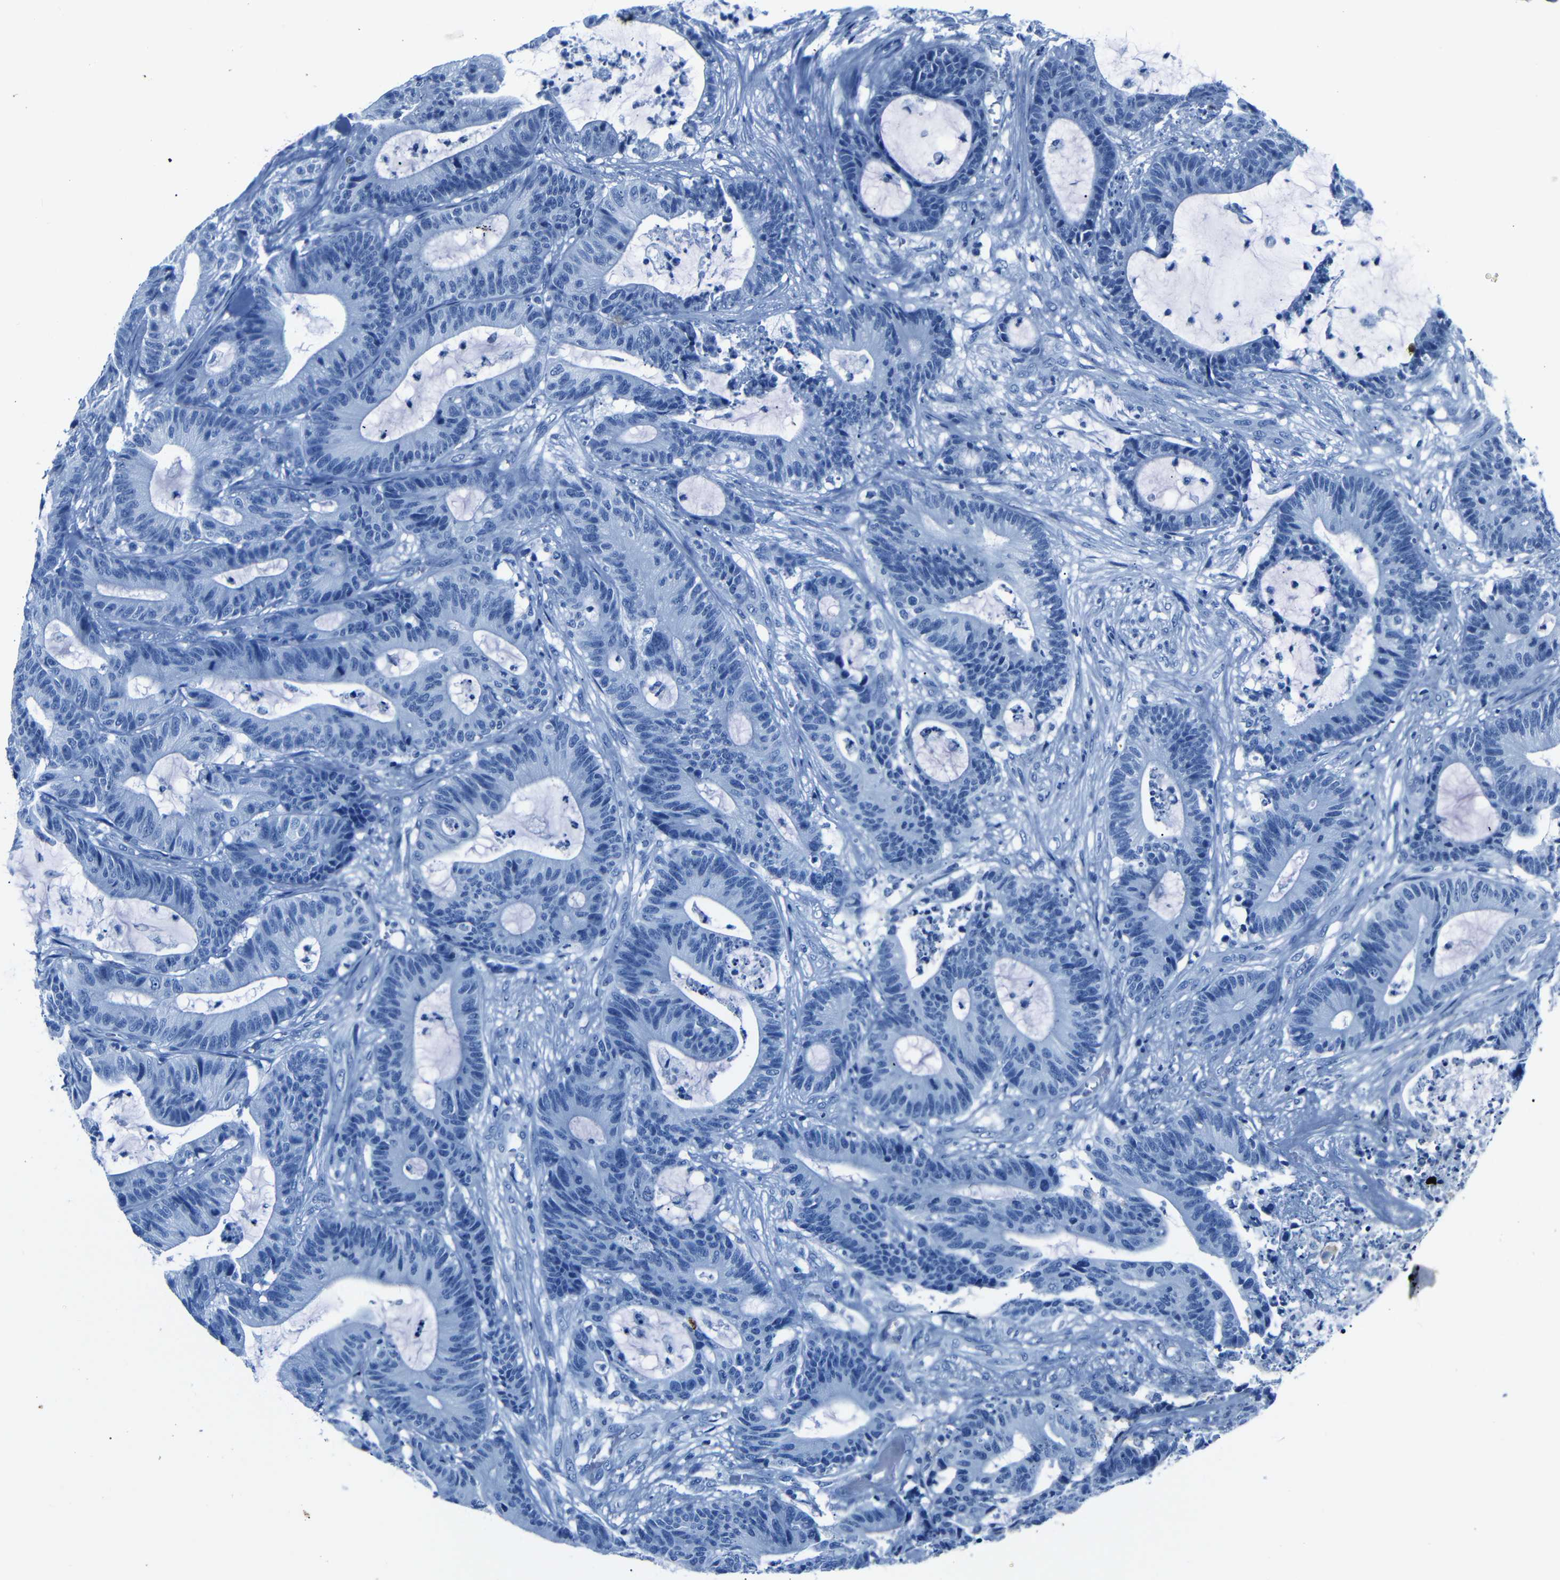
{"staining": {"intensity": "negative", "quantity": "none", "location": "none"}, "tissue": "colorectal cancer", "cell_type": "Tumor cells", "image_type": "cancer", "snomed": [{"axis": "morphology", "description": "Adenocarcinoma, NOS"}, {"axis": "topography", "description": "Colon"}], "caption": "An image of human colorectal cancer (adenocarcinoma) is negative for staining in tumor cells.", "gene": "CLDN11", "patient": {"sex": "female", "age": 84}}